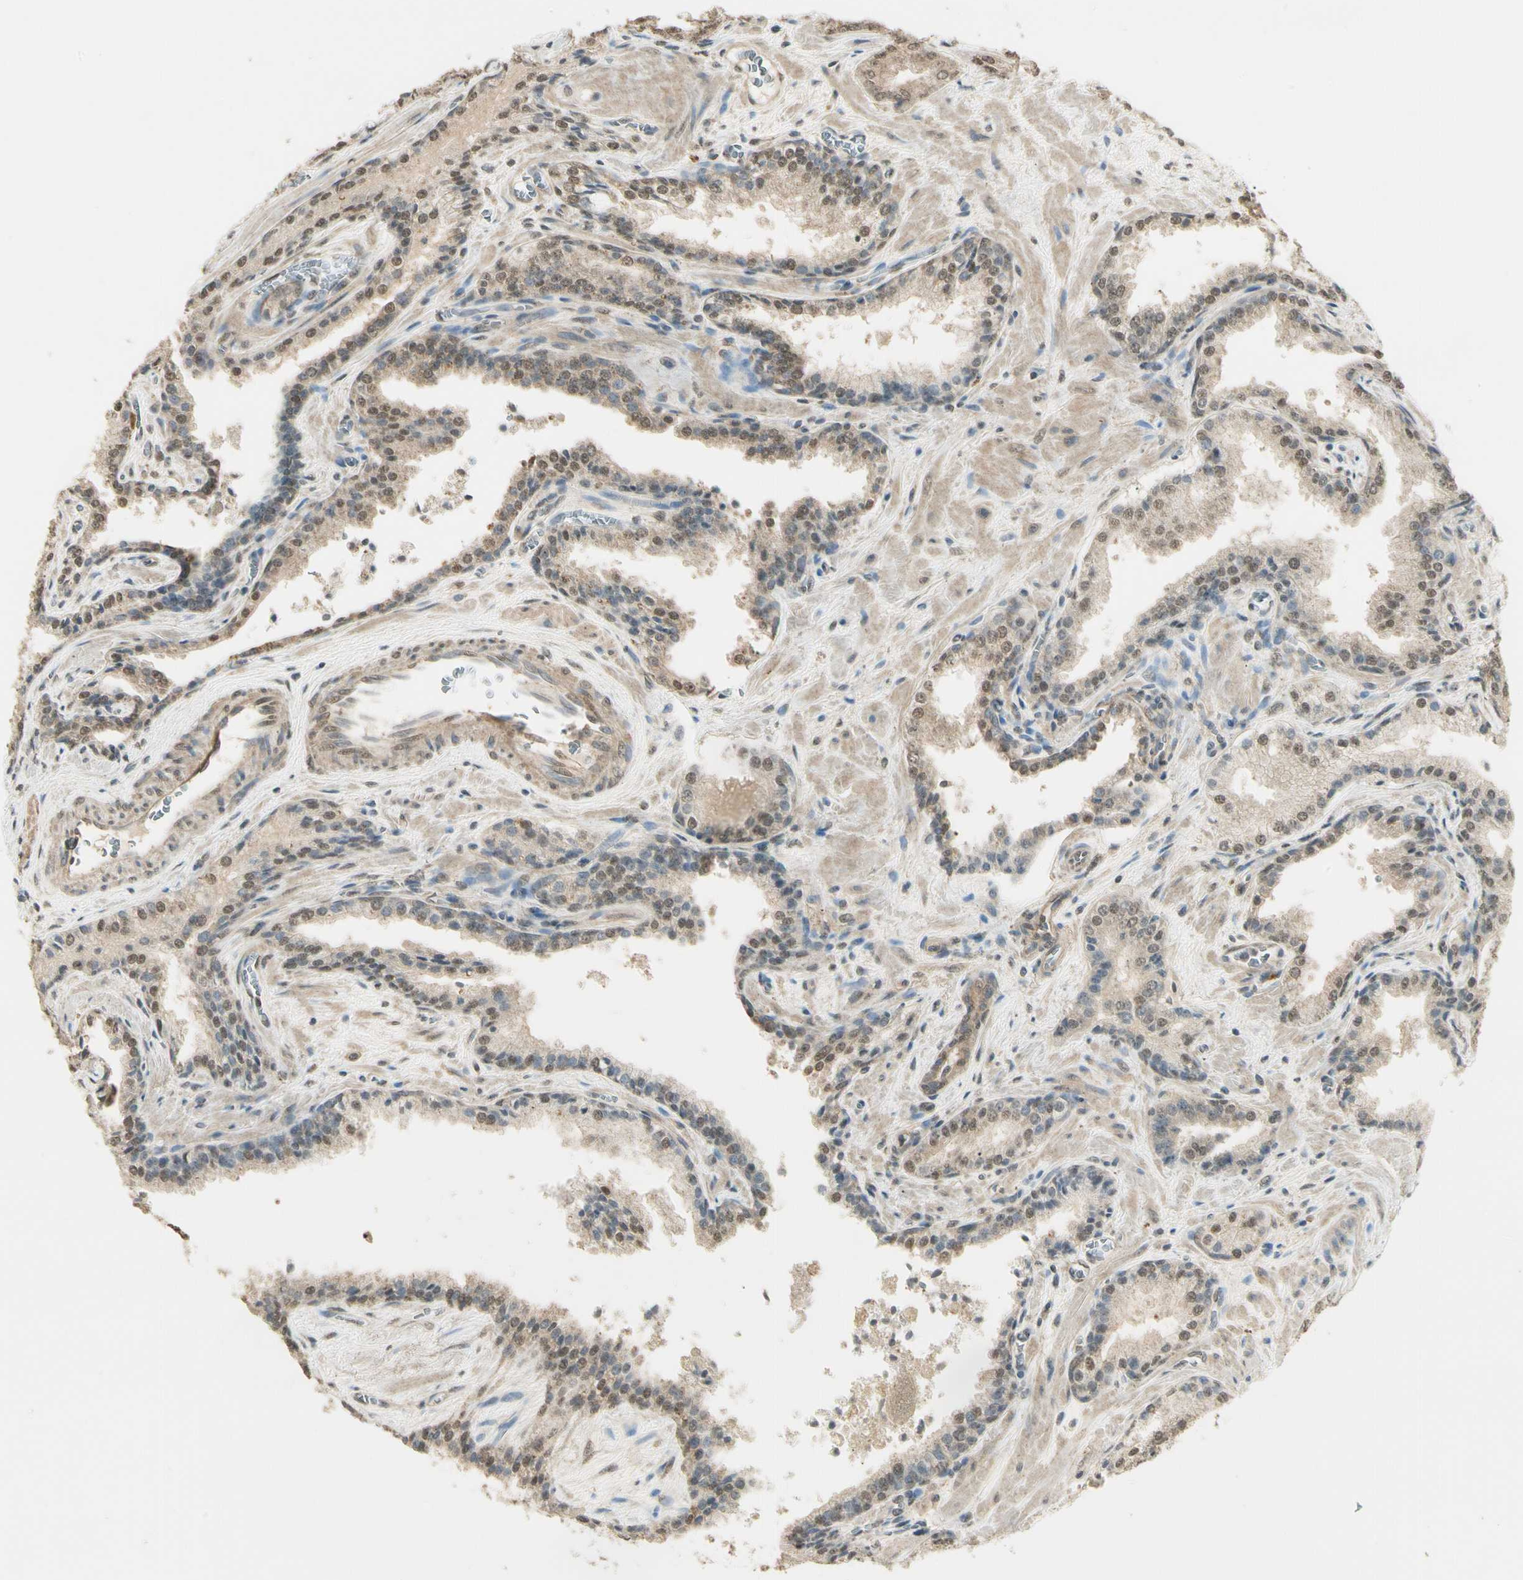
{"staining": {"intensity": "moderate", "quantity": ">75%", "location": "cytoplasmic/membranous,nuclear"}, "tissue": "prostate cancer", "cell_type": "Tumor cells", "image_type": "cancer", "snomed": [{"axis": "morphology", "description": "Adenocarcinoma, Low grade"}, {"axis": "topography", "description": "Prostate"}], "caption": "Brown immunohistochemical staining in prostate adenocarcinoma (low-grade) exhibits moderate cytoplasmic/membranous and nuclear staining in approximately >75% of tumor cells. Ihc stains the protein of interest in brown and the nuclei are stained blue.", "gene": "SGCA", "patient": {"sex": "male", "age": 60}}